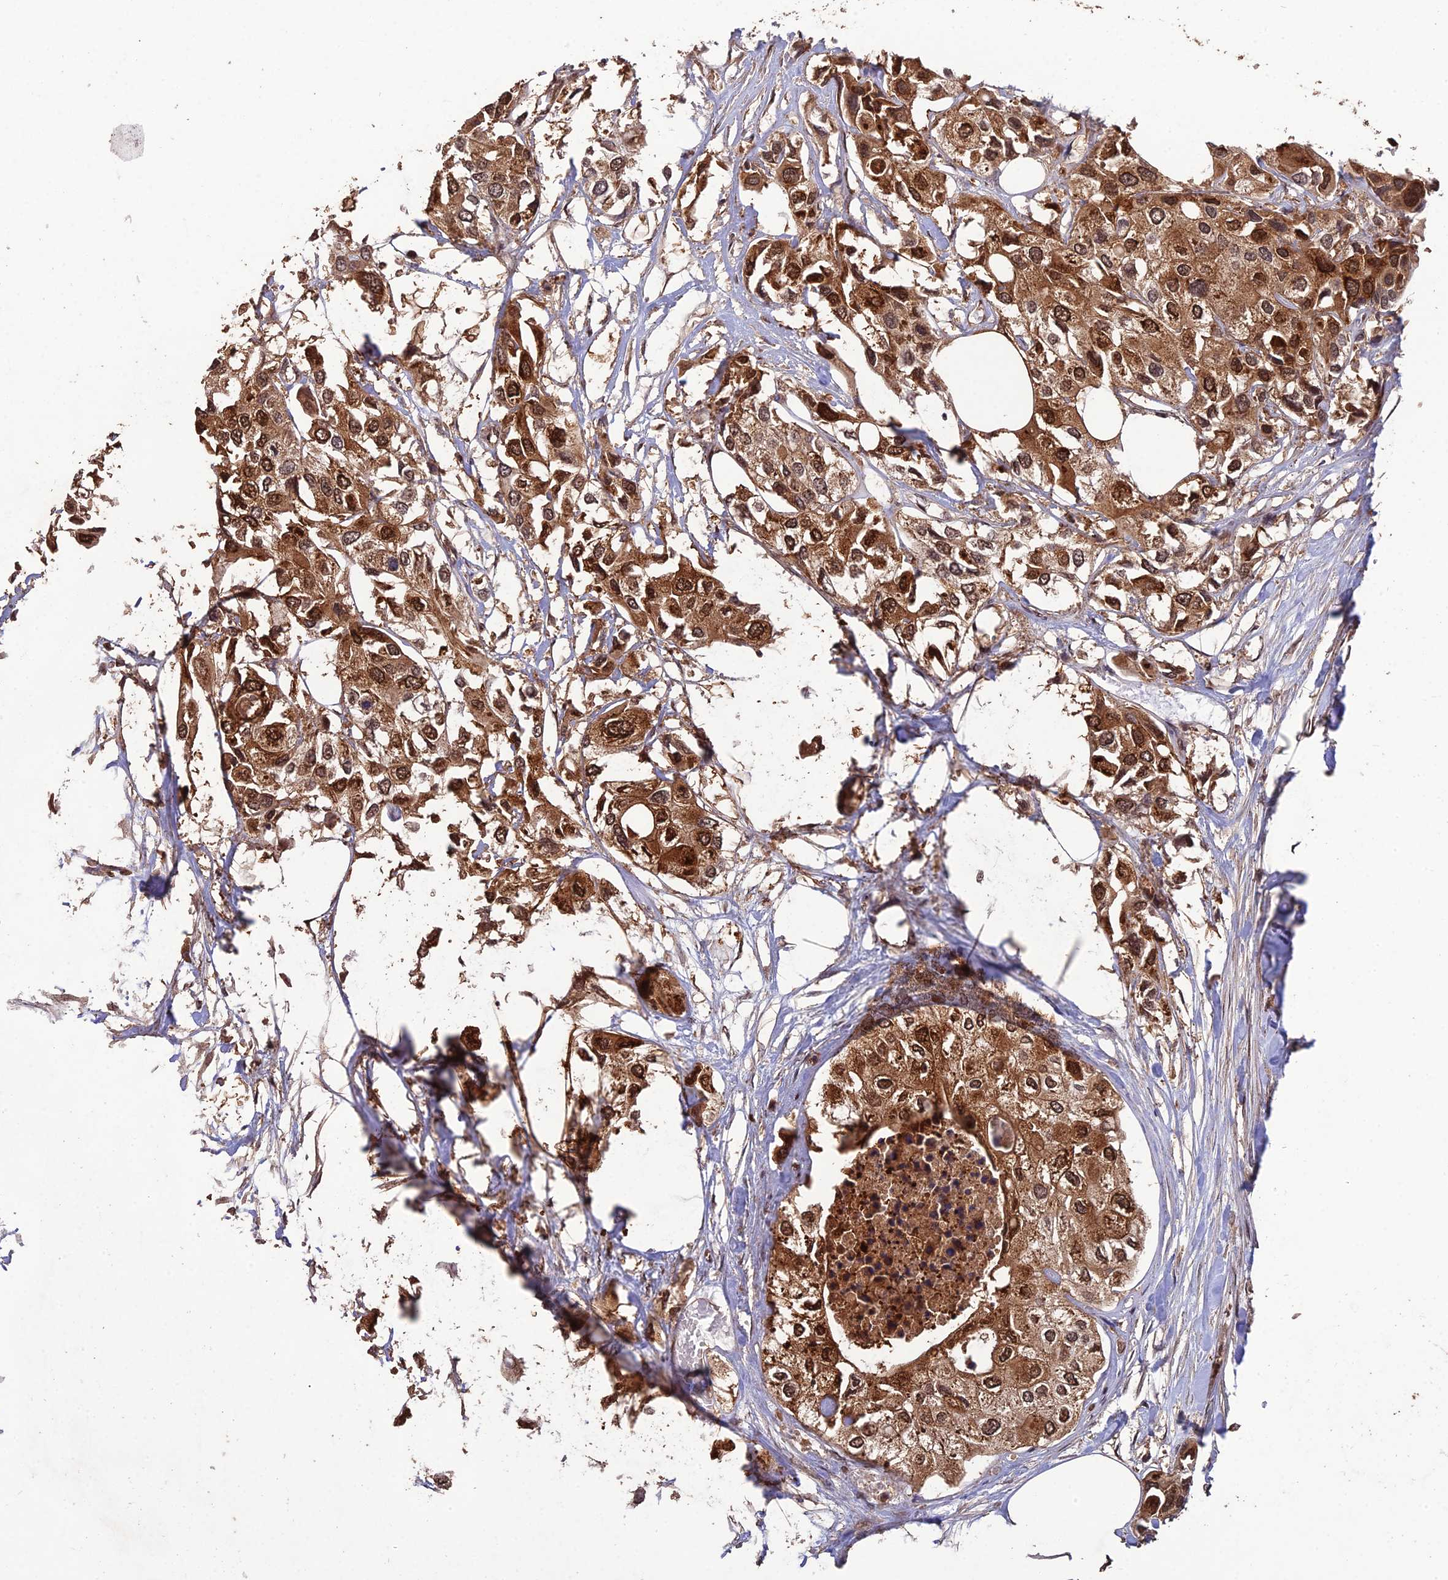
{"staining": {"intensity": "strong", "quantity": ">75%", "location": "cytoplasmic/membranous,nuclear"}, "tissue": "urothelial cancer", "cell_type": "Tumor cells", "image_type": "cancer", "snomed": [{"axis": "morphology", "description": "Urothelial carcinoma, High grade"}, {"axis": "topography", "description": "Urinary bladder"}], "caption": "Immunohistochemistry (DAB) staining of human urothelial cancer exhibits strong cytoplasmic/membranous and nuclear protein expression in about >75% of tumor cells. (IHC, brightfield microscopy, high magnification).", "gene": "RALGAPA2", "patient": {"sex": "male", "age": 64}}